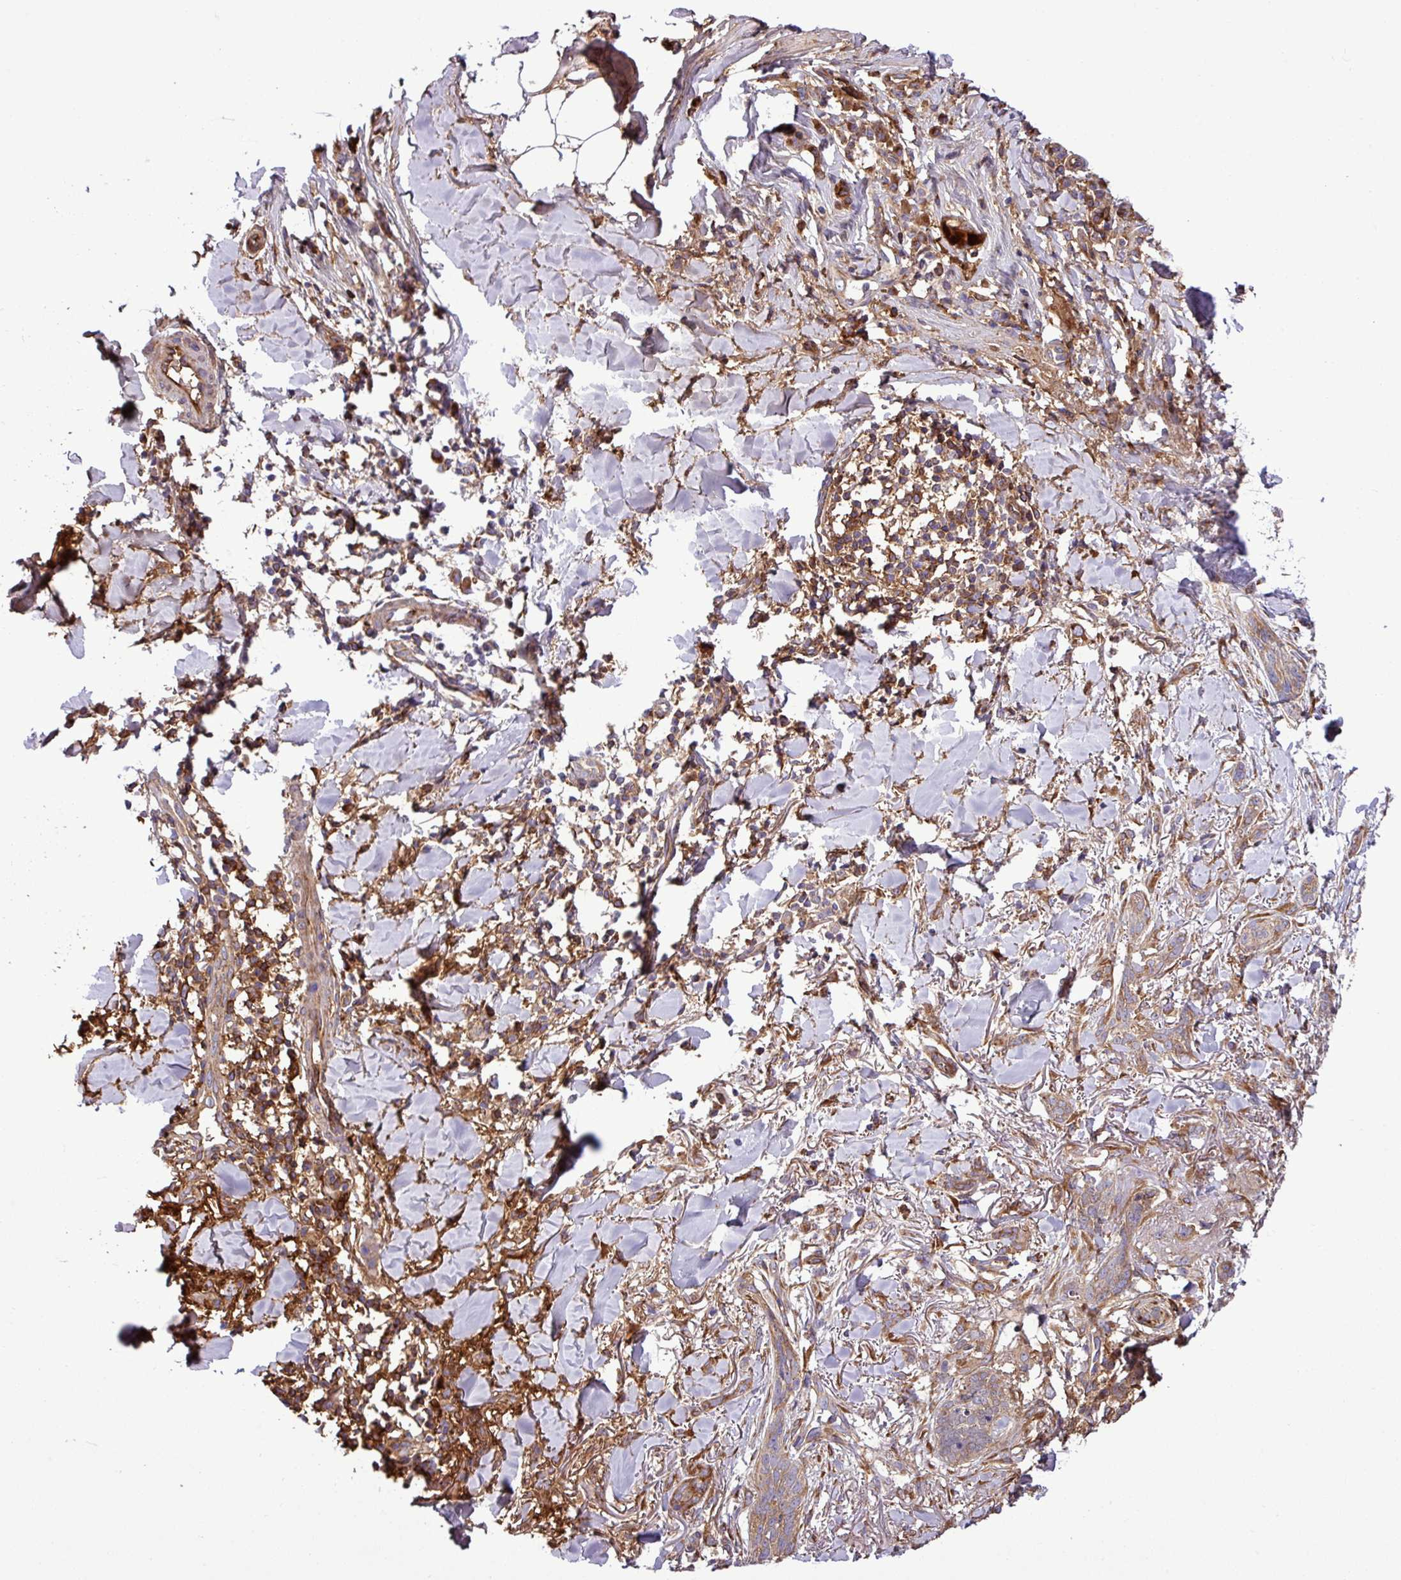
{"staining": {"intensity": "moderate", "quantity": ">75%", "location": "cytoplasmic/membranous"}, "tissue": "skin cancer", "cell_type": "Tumor cells", "image_type": "cancer", "snomed": [{"axis": "morphology", "description": "Basal cell carcinoma"}, {"axis": "topography", "description": "Skin"}], "caption": "Human skin cancer stained for a protein (brown) exhibits moderate cytoplasmic/membranous positive staining in approximately >75% of tumor cells.", "gene": "CWH43", "patient": {"sex": "male", "age": 52}}